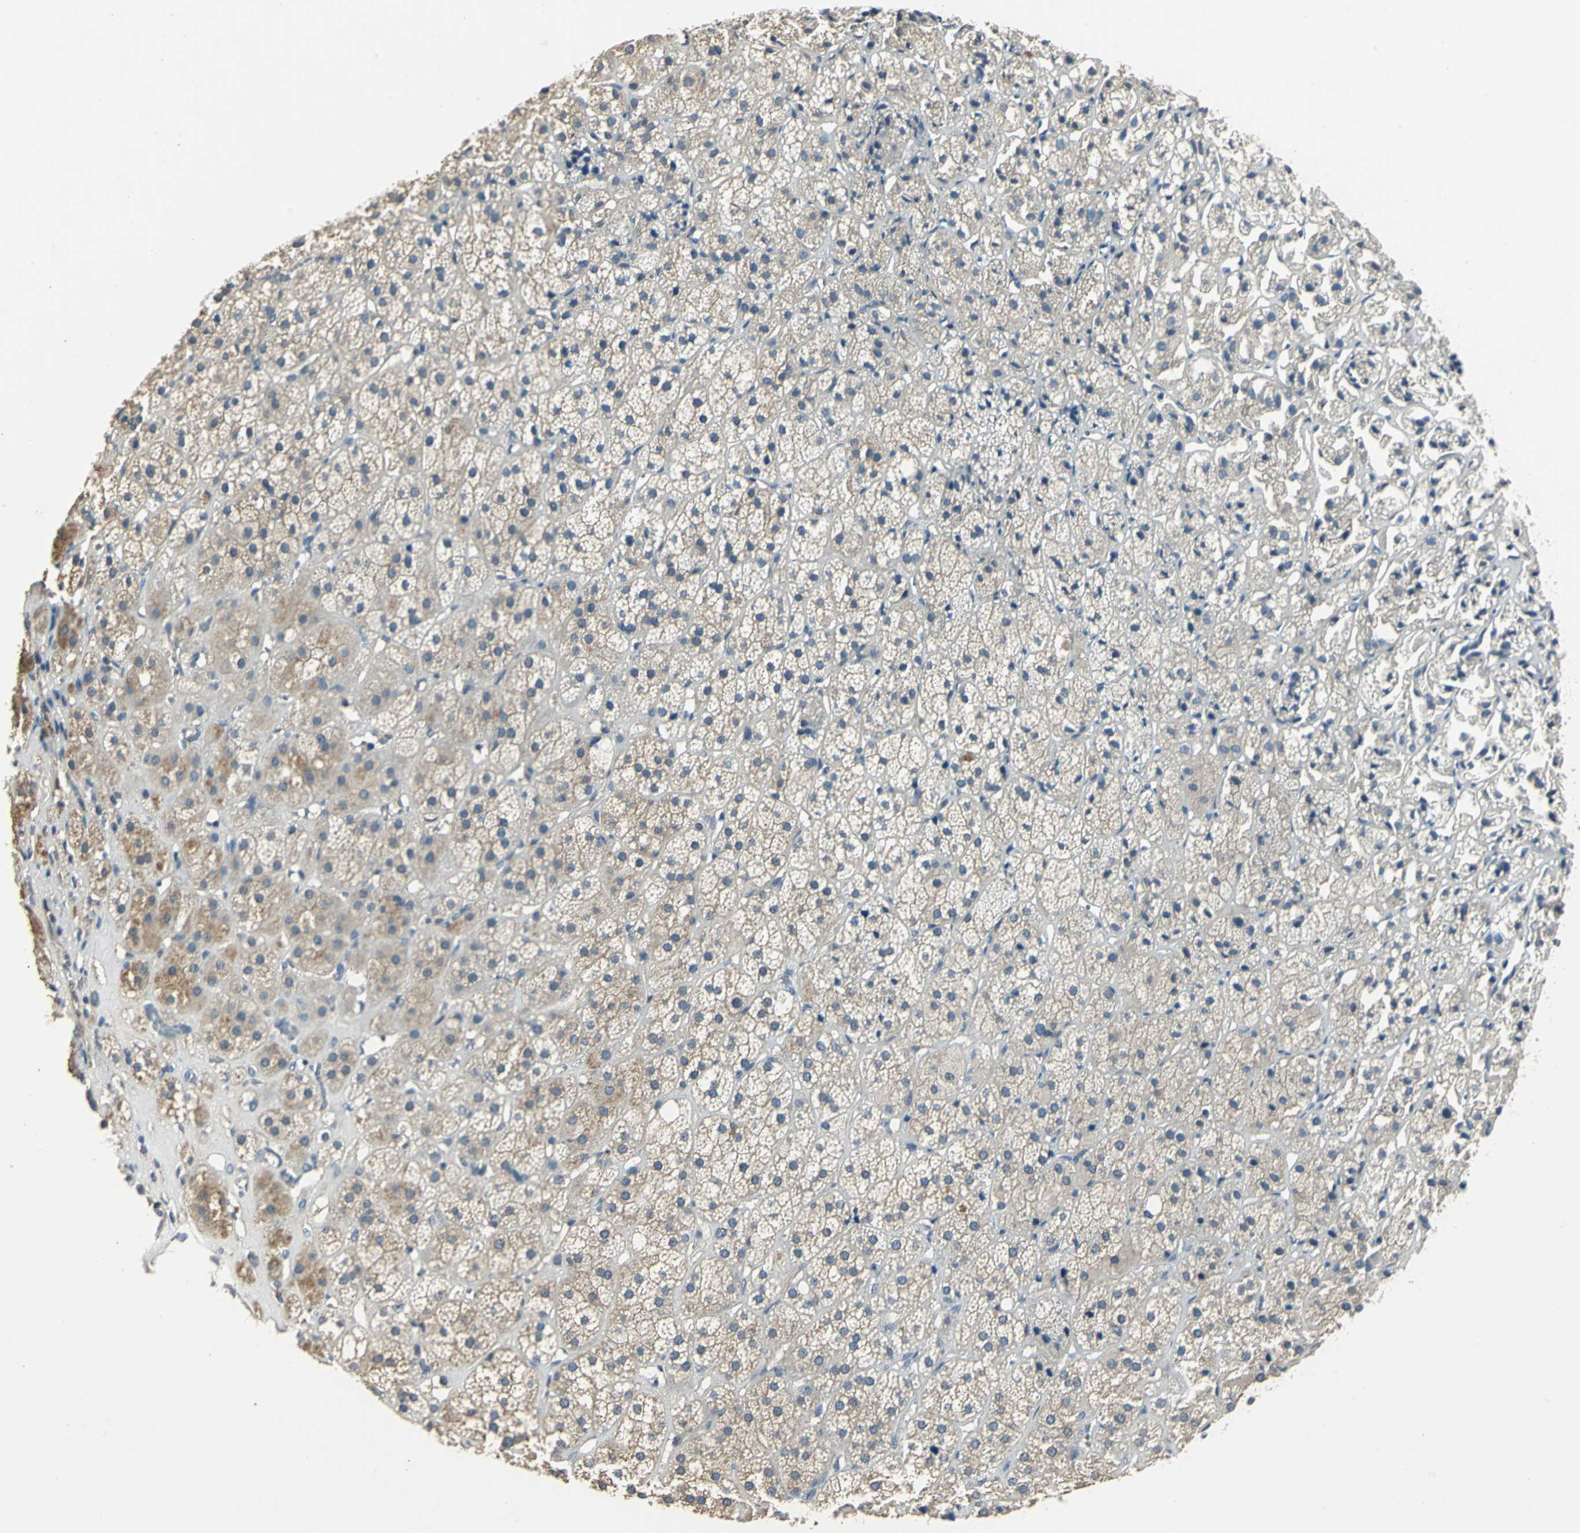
{"staining": {"intensity": "moderate", "quantity": "25%-75%", "location": "cytoplasmic/membranous"}, "tissue": "adrenal gland", "cell_type": "Glandular cells", "image_type": "normal", "snomed": [{"axis": "morphology", "description": "Normal tissue, NOS"}, {"axis": "topography", "description": "Adrenal gland"}], "caption": "An immunohistochemistry (IHC) histopathology image of unremarkable tissue is shown. Protein staining in brown shows moderate cytoplasmic/membranous positivity in adrenal gland within glandular cells. Nuclei are stained in blue.", "gene": "RAPGEF1", "patient": {"sex": "female", "age": 71}}